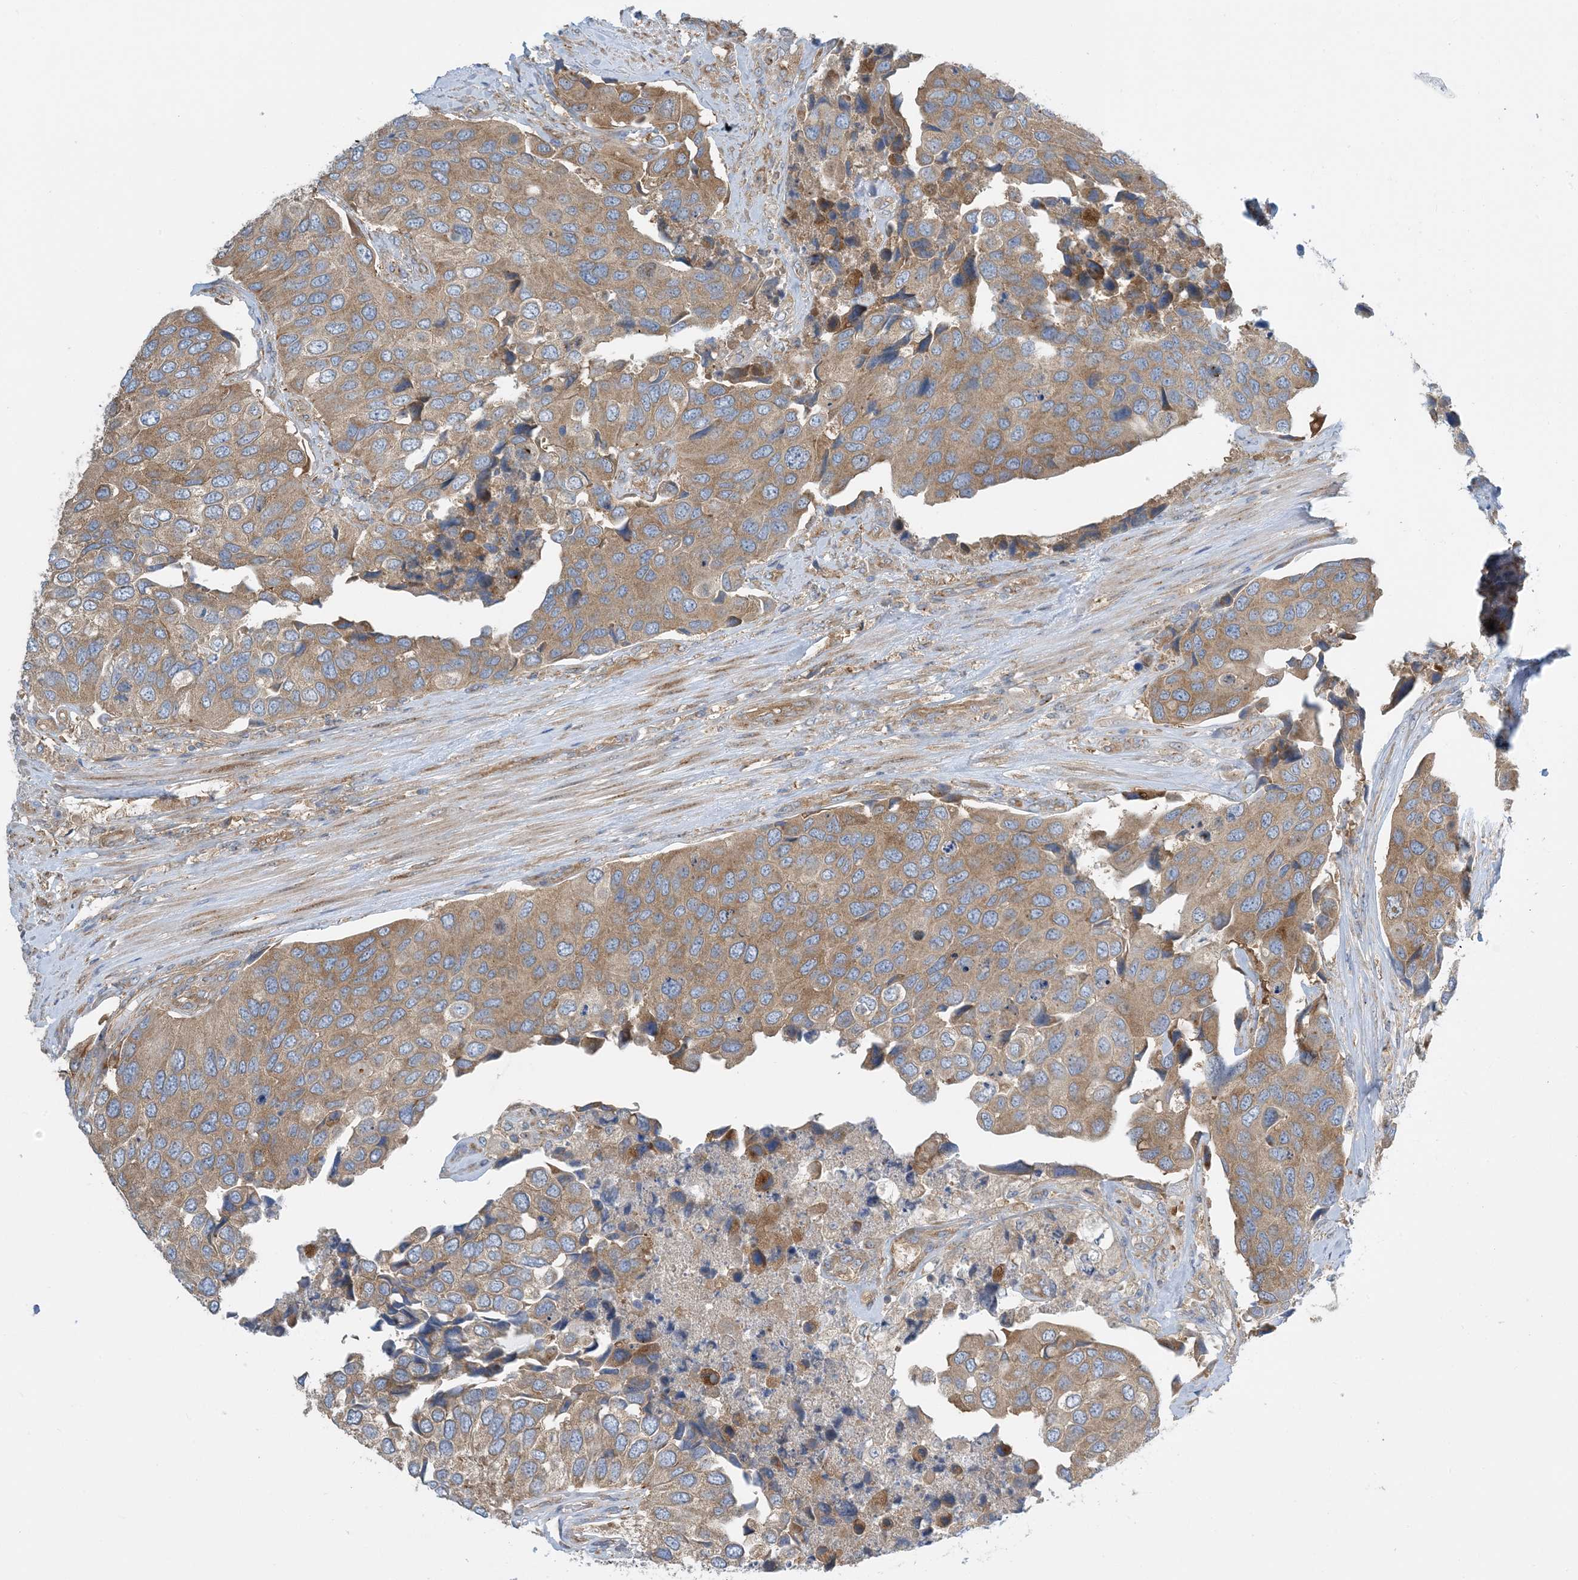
{"staining": {"intensity": "moderate", "quantity": ">75%", "location": "cytoplasmic/membranous"}, "tissue": "urothelial cancer", "cell_type": "Tumor cells", "image_type": "cancer", "snomed": [{"axis": "morphology", "description": "Urothelial carcinoma, High grade"}, {"axis": "topography", "description": "Urinary bladder"}], "caption": "Urothelial carcinoma (high-grade) tissue displays moderate cytoplasmic/membranous positivity in approximately >75% of tumor cells", "gene": "SIDT1", "patient": {"sex": "male", "age": 74}}